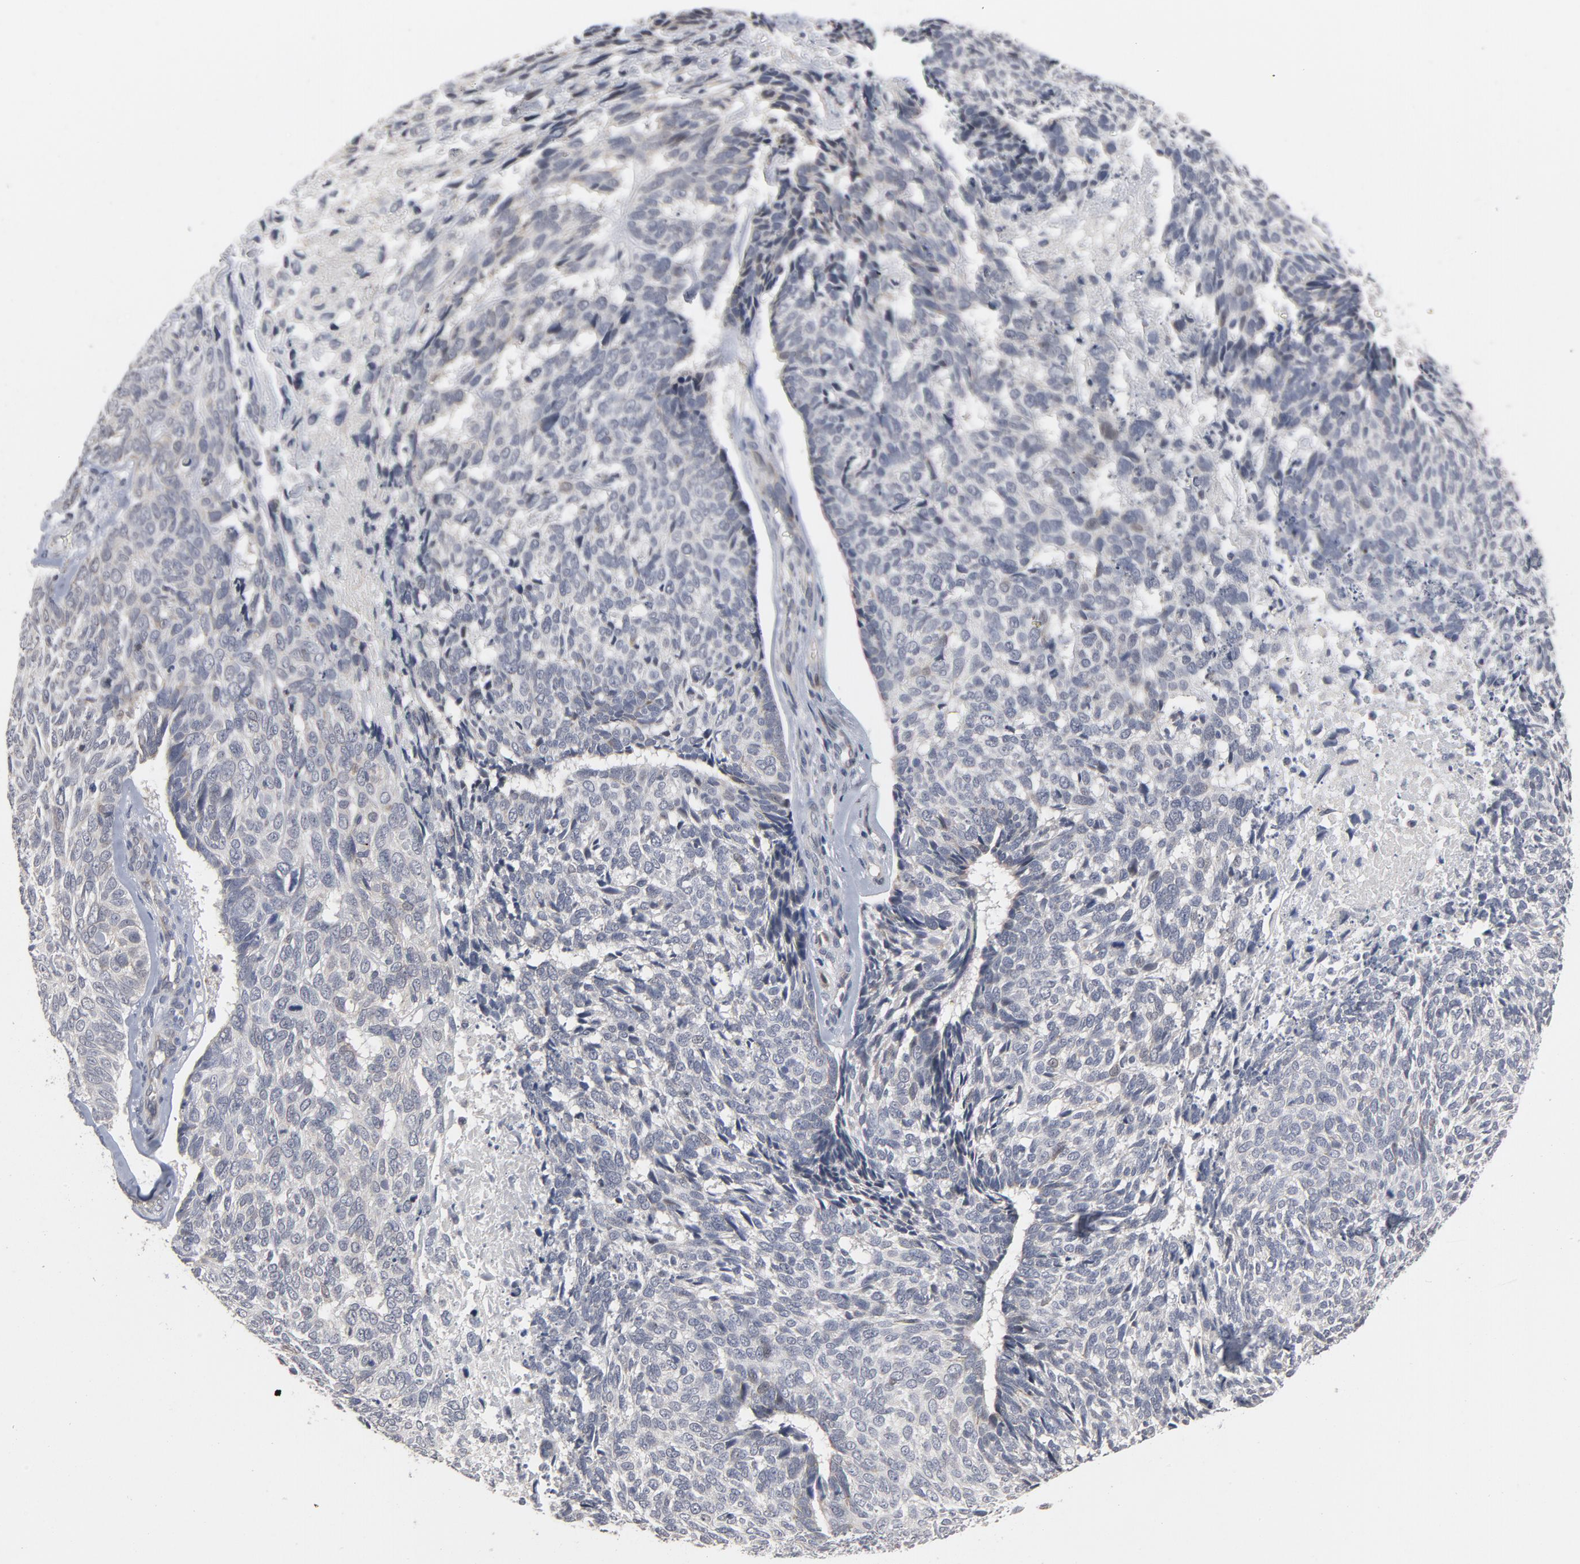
{"staining": {"intensity": "weak", "quantity": "<25%", "location": "cytoplasmic/membranous"}, "tissue": "skin cancer", "cell_type": "Tumor cells", "image_type": "cancer", "snomed": [{"axis": "morphology", "description": "Basal cell carcinoma"}, {"axis": "topography", "description": "Skin"}], "caption": "There is no significant expression in tumor cells of basal cell carcinoma (skin).", "gene": "PPP1R1B", "patient": {"sex": "male", "age": 72}}